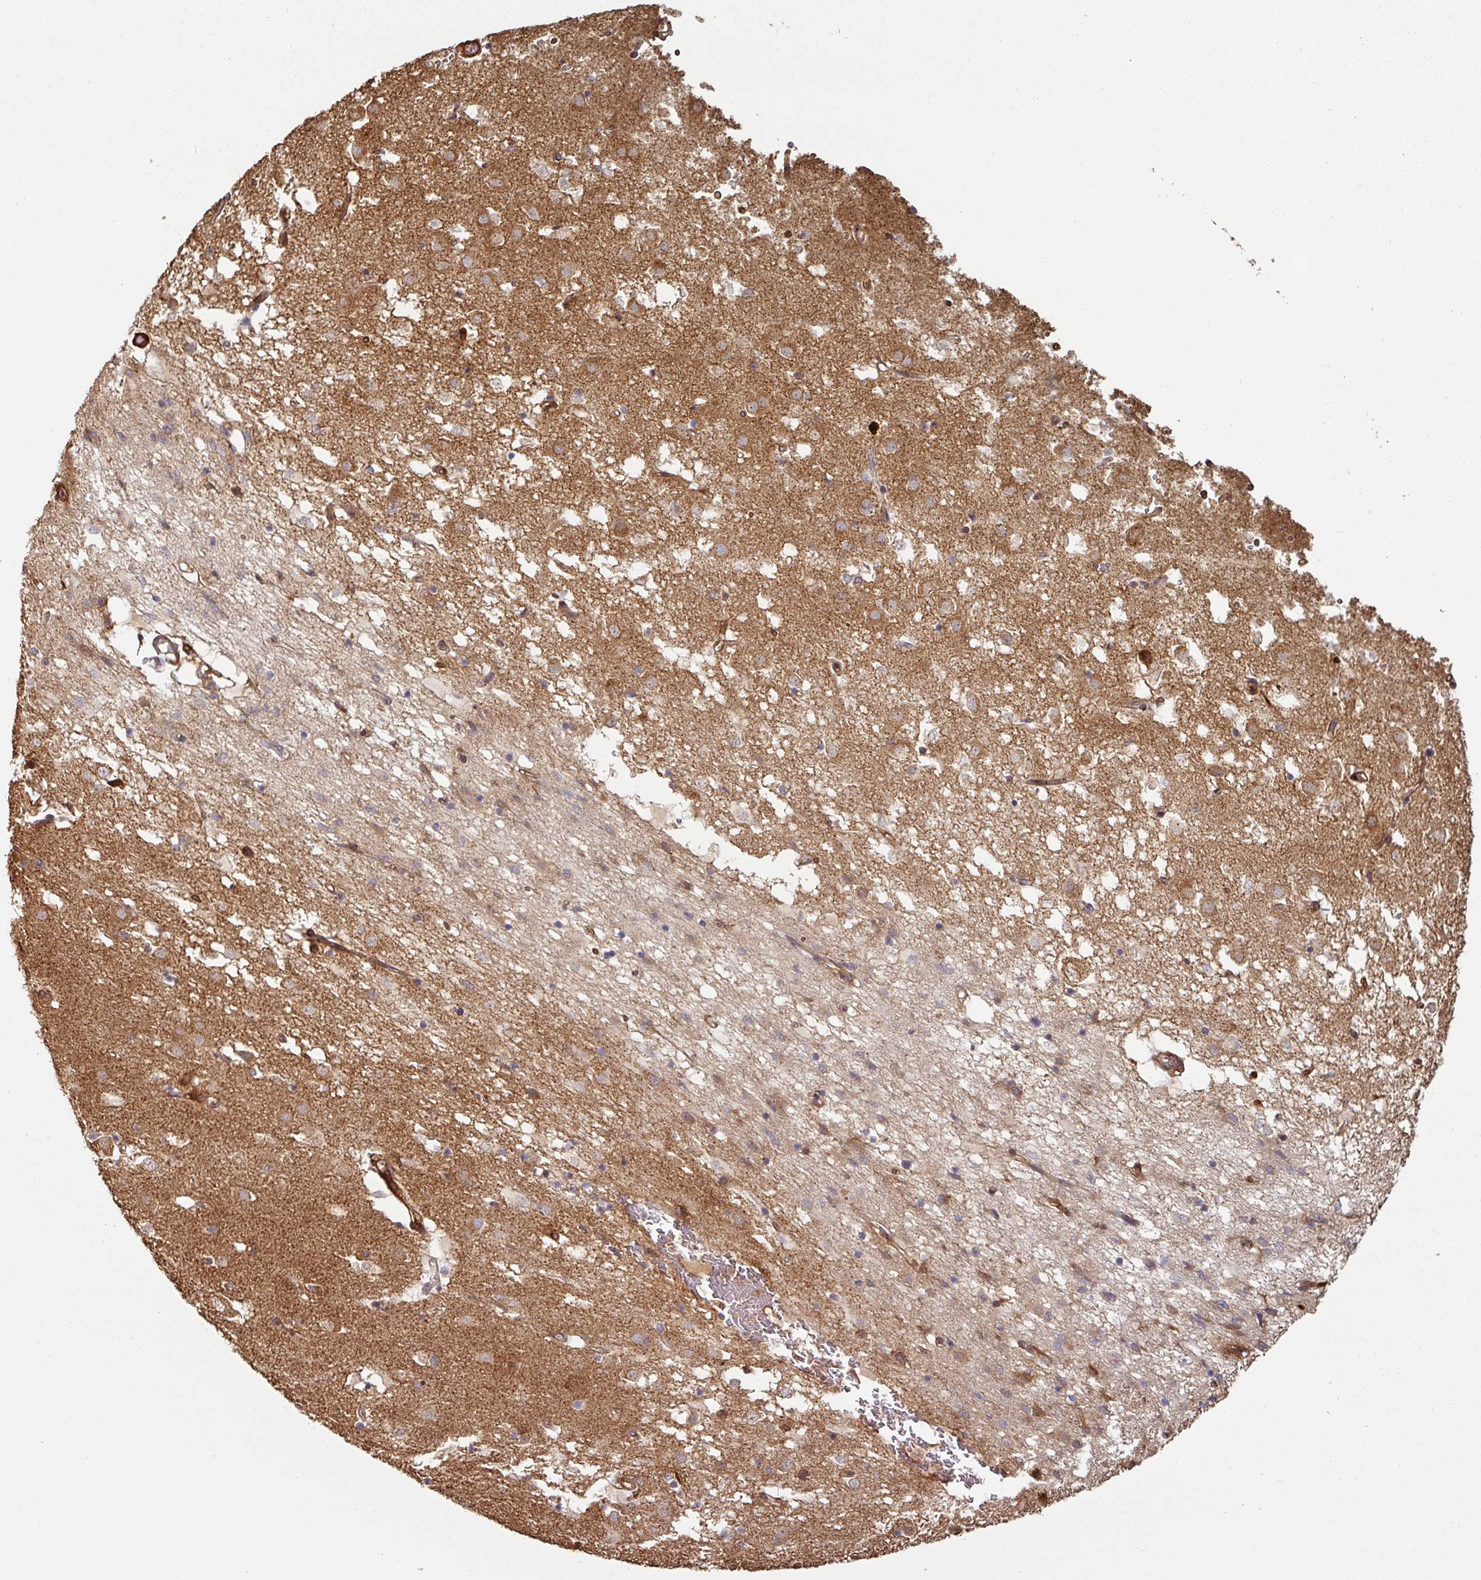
{"staining": {"intensity": "moderate", "quantity": "<25%", "location": "cytoplasmic/membranous"}, "tissue": "caudate", "cell_type": "Glial cells", "image_type": "normal", "snomed": [{"axis": "morphology", "description": "Normal tissue, NOS"}, {"axis": "topography", "description": "Lateral ventricle wall"}], "caption": "Glial cells demonstrate low levels of moderate cytoplasmic/membranous positivity in about <25% of cells in benign caudate. (IHC, brightfield microscopy, high magnification).", "gene": "SIK1", "patient": {"sex": "male", "age": 58}}